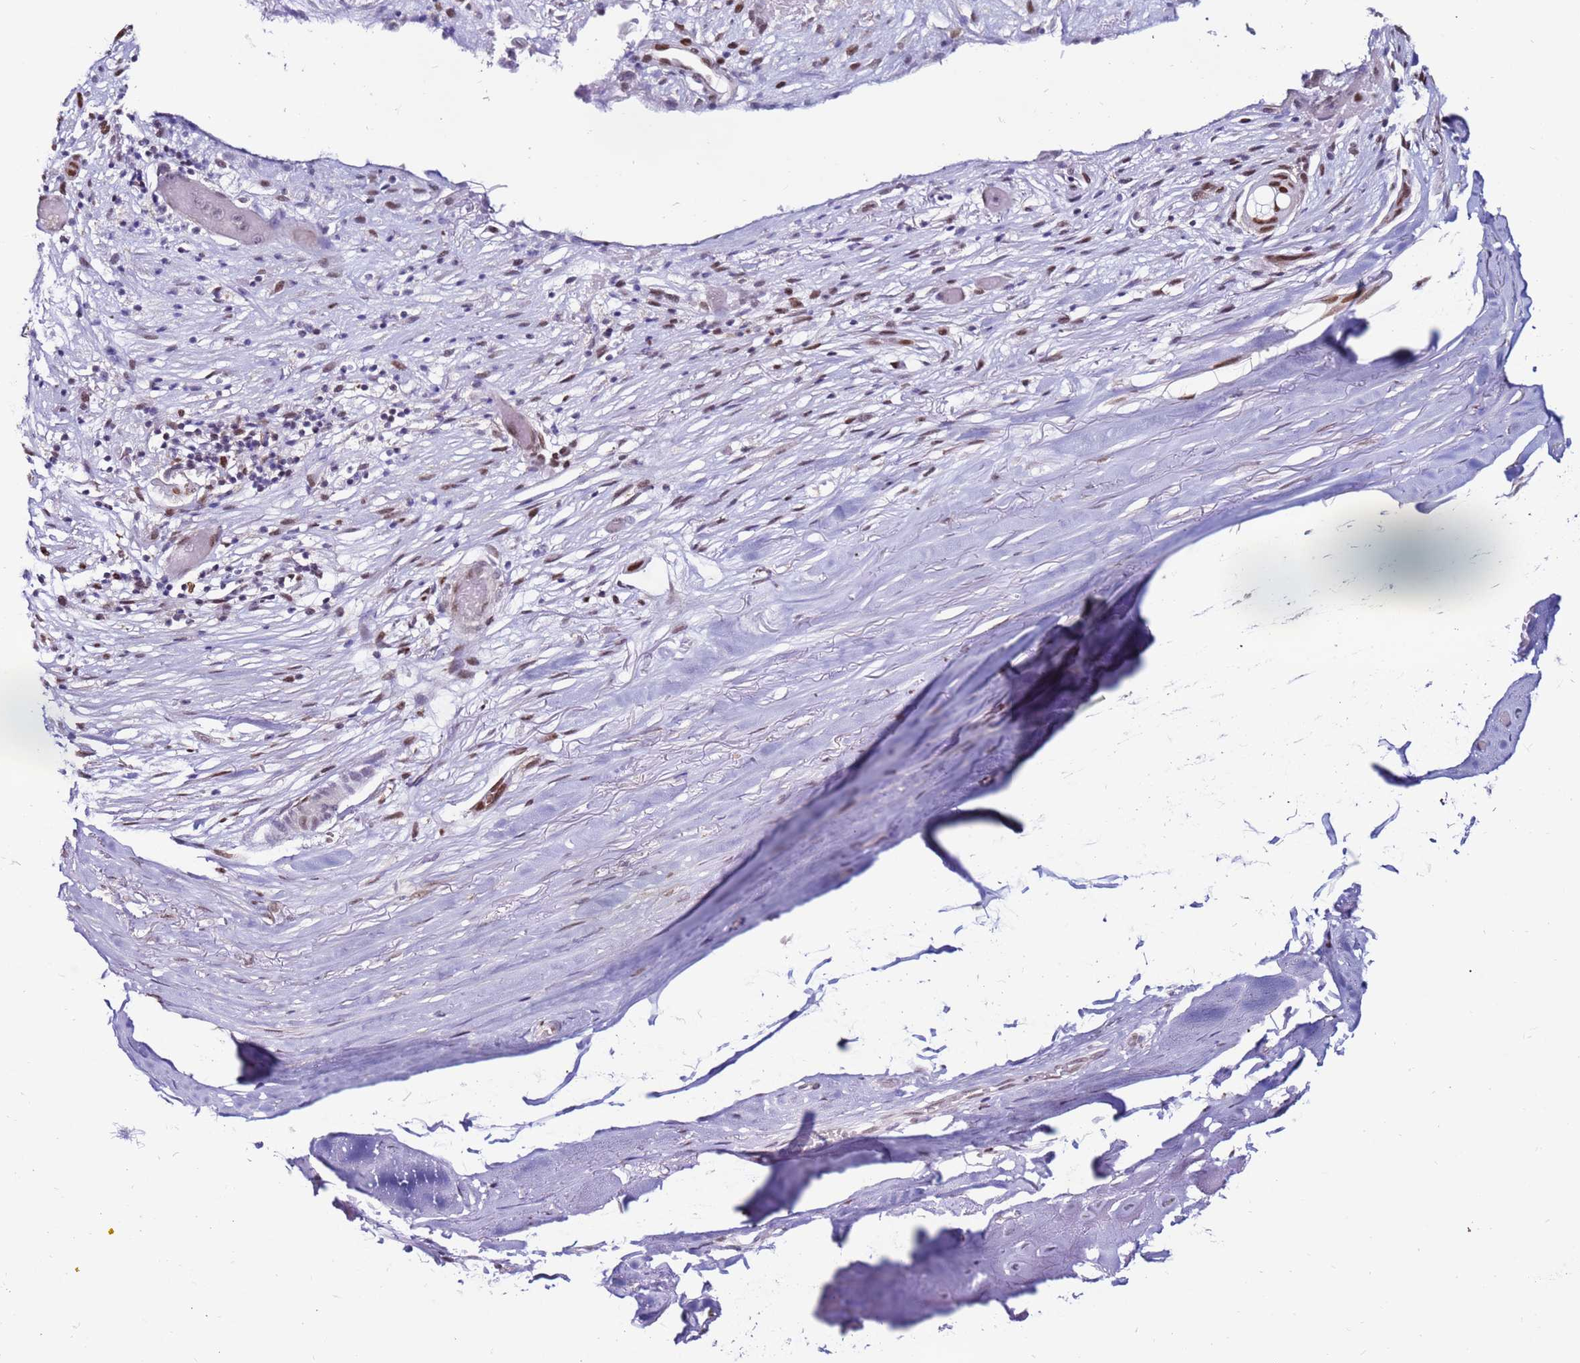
{"staining": {"intensity": "moderate", "quantity": "<25%", "location": "nuclear"}, "tissue": "adipose tissue", "cell_type": "Adipocytes", "image_type": "normal", "snomed": [{"axis": "morphology", "description": "Normal tissue, NOS"}, {"axis": "morphology", "description": "Basal cell carcinoma"}, {"axis": "topography", "description": "Skin"}], "caption": "Benign adipose tissue displays moderate nuclear positivity in approximately <25% of adipocytes, visualized by immunohistochemistry.", "gene": "KPNA4", "patient": {"sex": "female", "age": 89}}